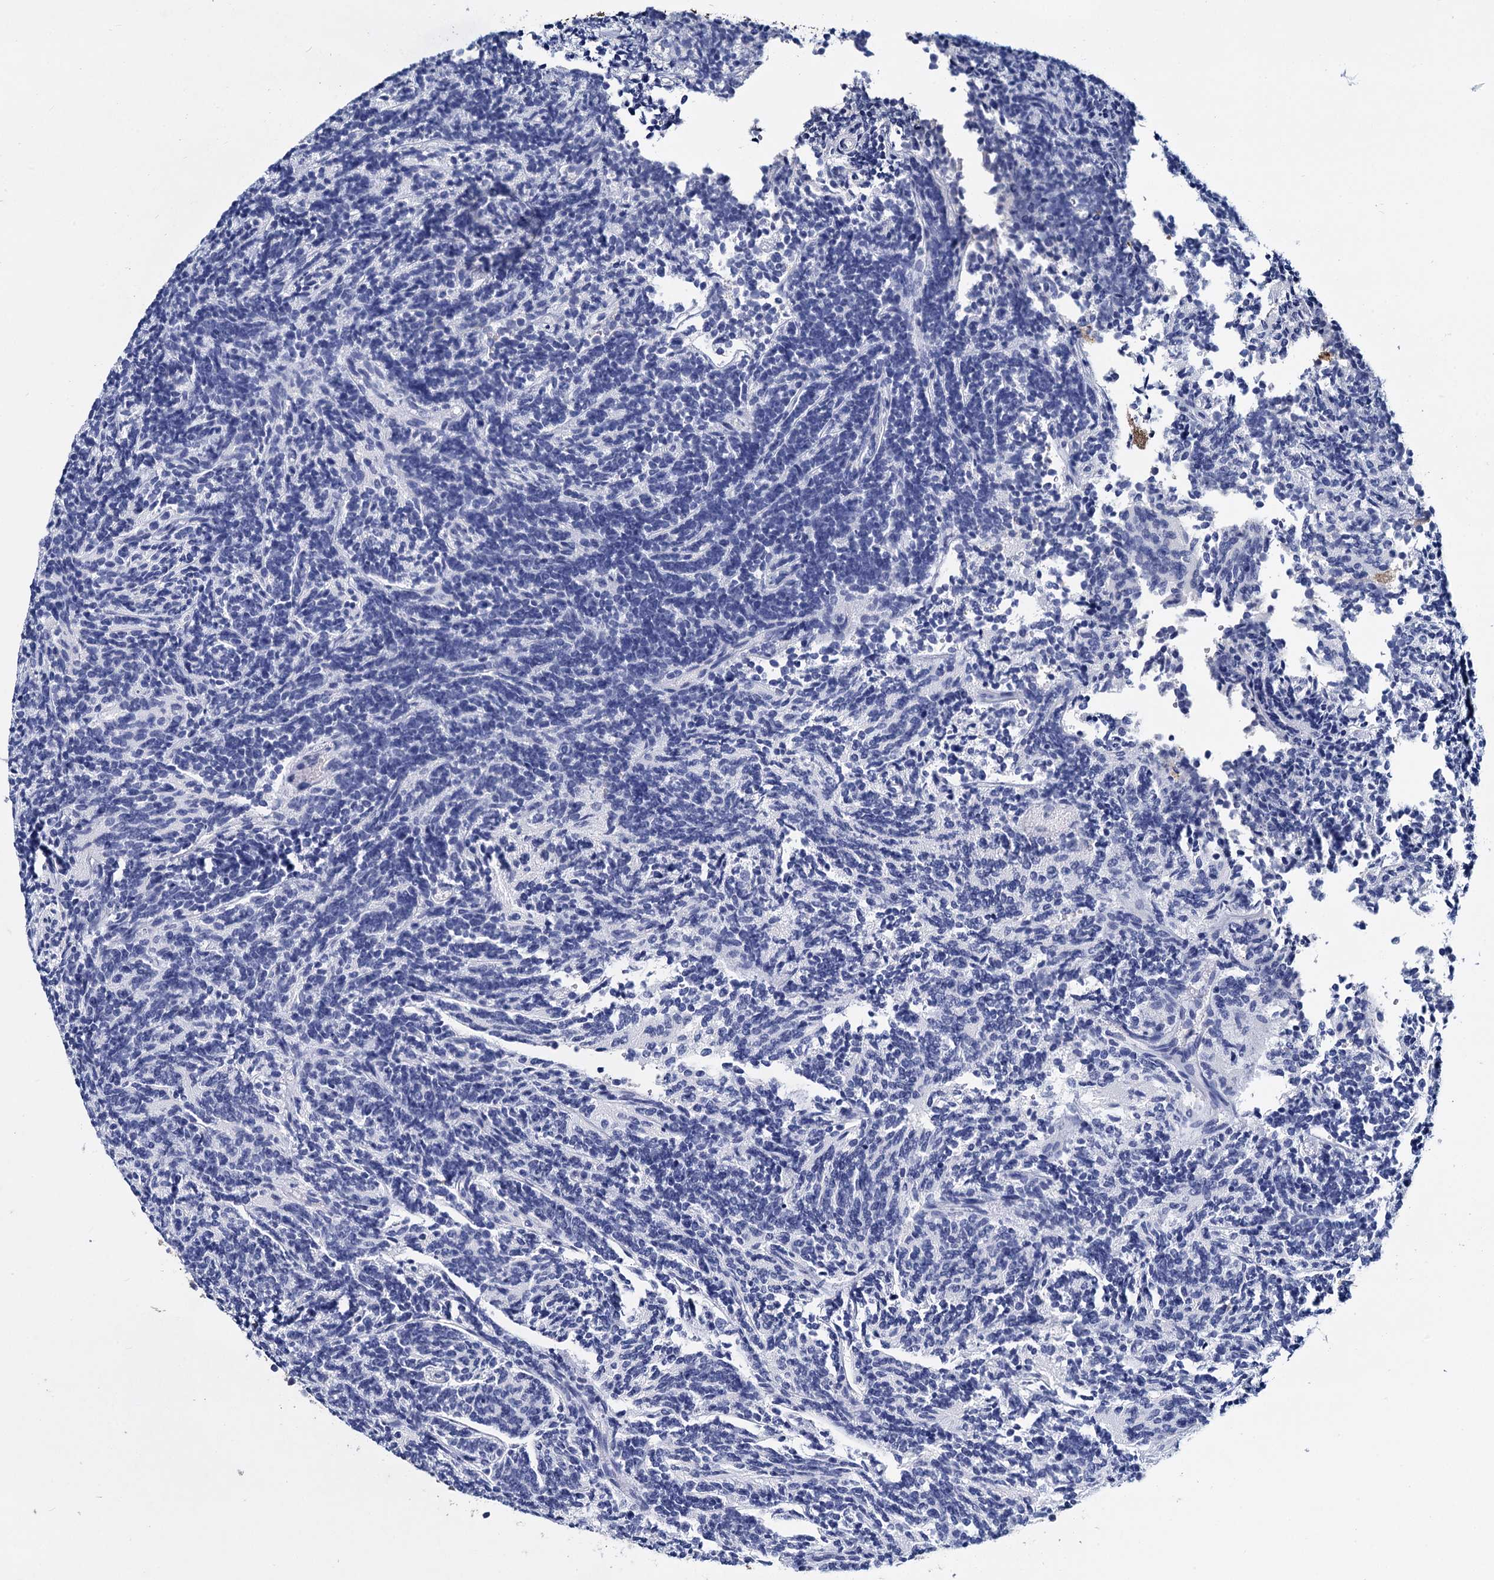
{"staining": {"intensity": "negative", "quantity": "none", "location": "none"}, "tissue": "glioma", "cell_type": "Tumor cells", "image_type": "cancer", "snomed": [{"axis": "morphology", "description": "Glioma, malignant, Low grade"}, {"axis": "topography", "description": "Brain"}], "caption": "Immunohistochemistry histopathology image of neoplastic tissue: glioma stained with DAB reveals no significant protein positivity in tumor cells.", "gene": "GSTM3", "patient": {"sex": "female", "age": 1}}